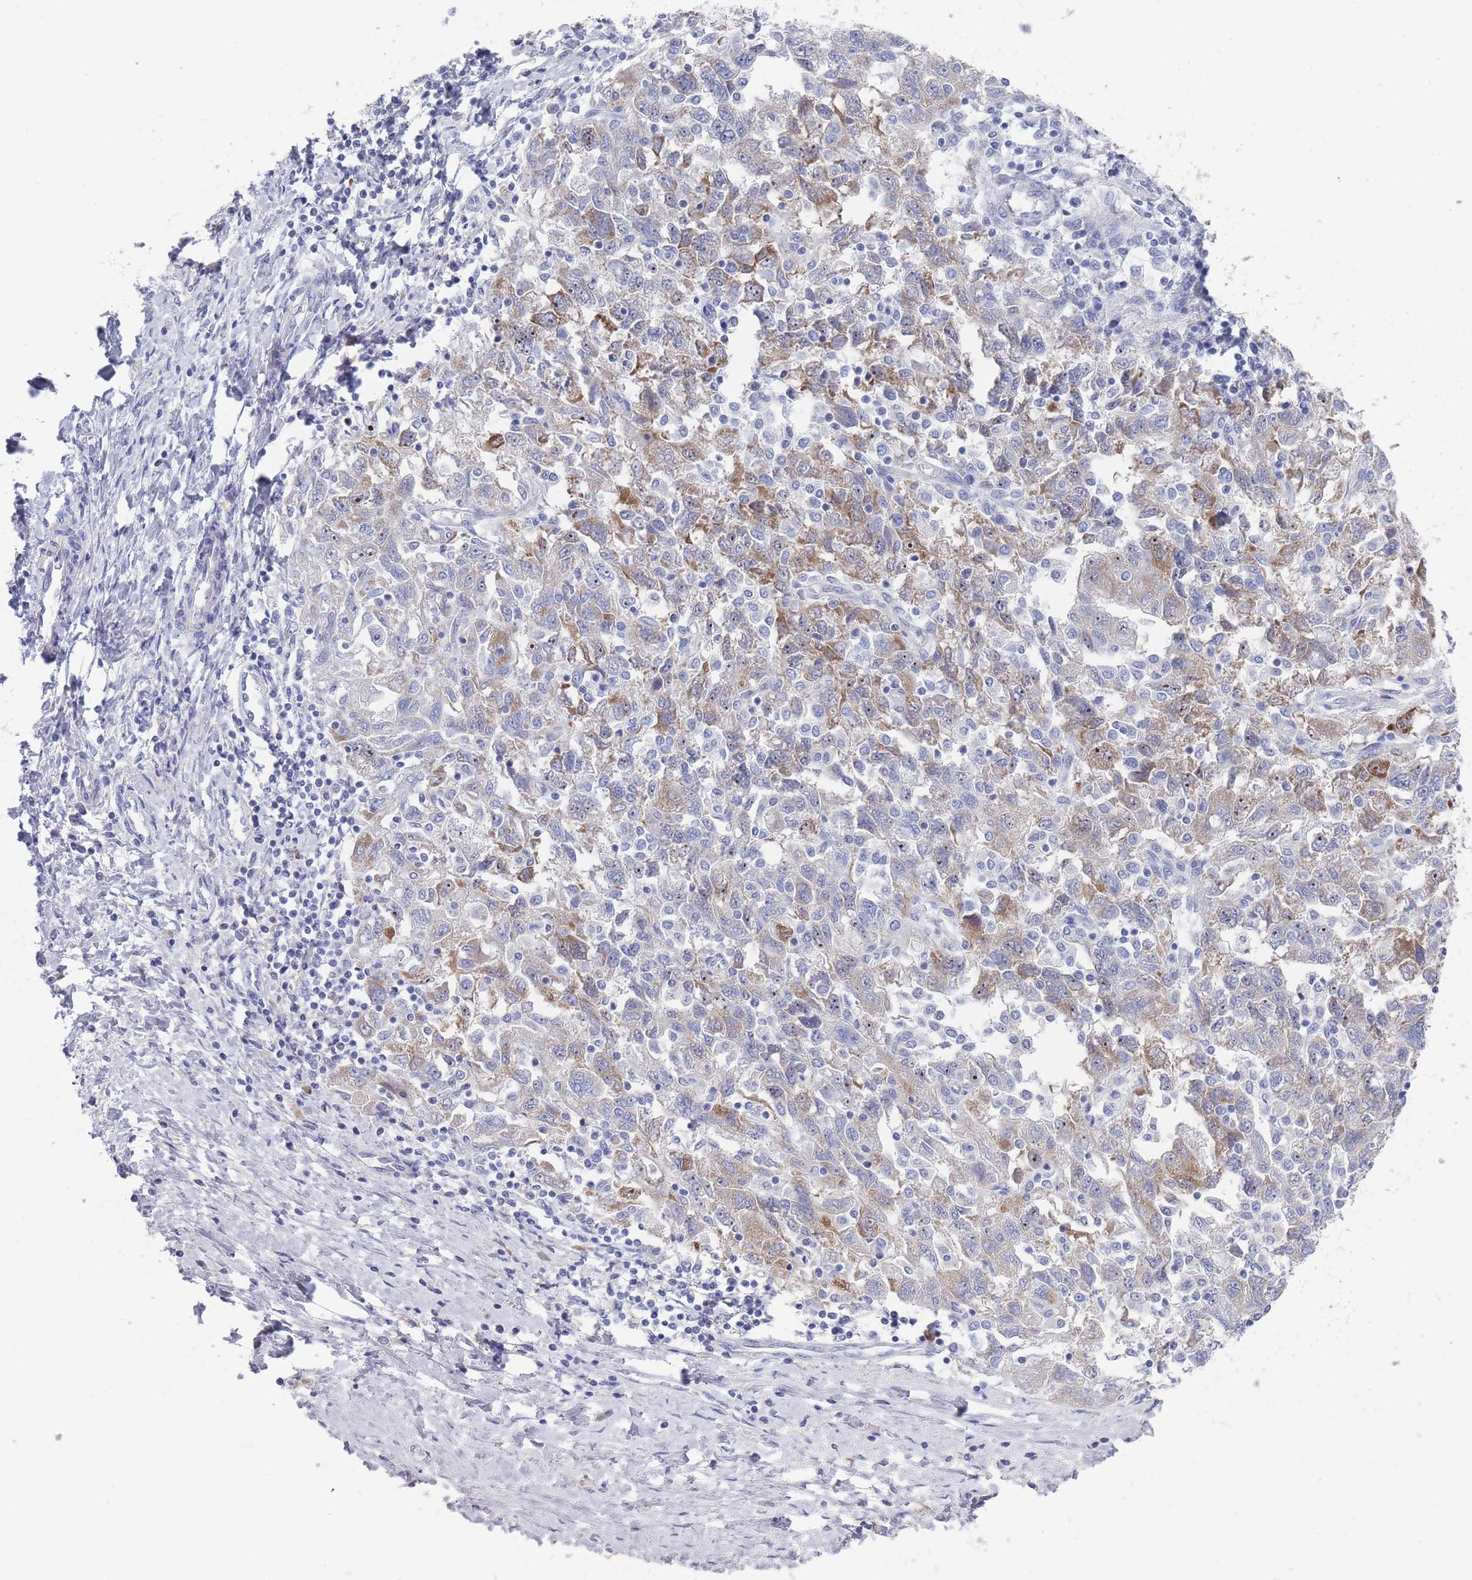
{"staining": {"intensity": "moderate", "quantity": "25%-75%", "location": "cytoplasmic/membranous"}, "tissue": "ovarian cancer", "cell_type": "Tumor cells", "image_type": "cancer", "snomed": [{"axis": "morphology", "description": "Carcinoma, NOS"}, {"axis": "morphology", "description": "Cystadenocarcinoma, serous, NOS"}, {"axis": "topography", "description": "Ovary"}], "caption": "Human ovarian cancer stained with a brown dye demonstrates moderate cytoplasmic/membranous positive expression in approximately 25%-75% of tumor cells.", "gene": "ST8SIA5", "patient": {"sex": "female", "age": 69}}